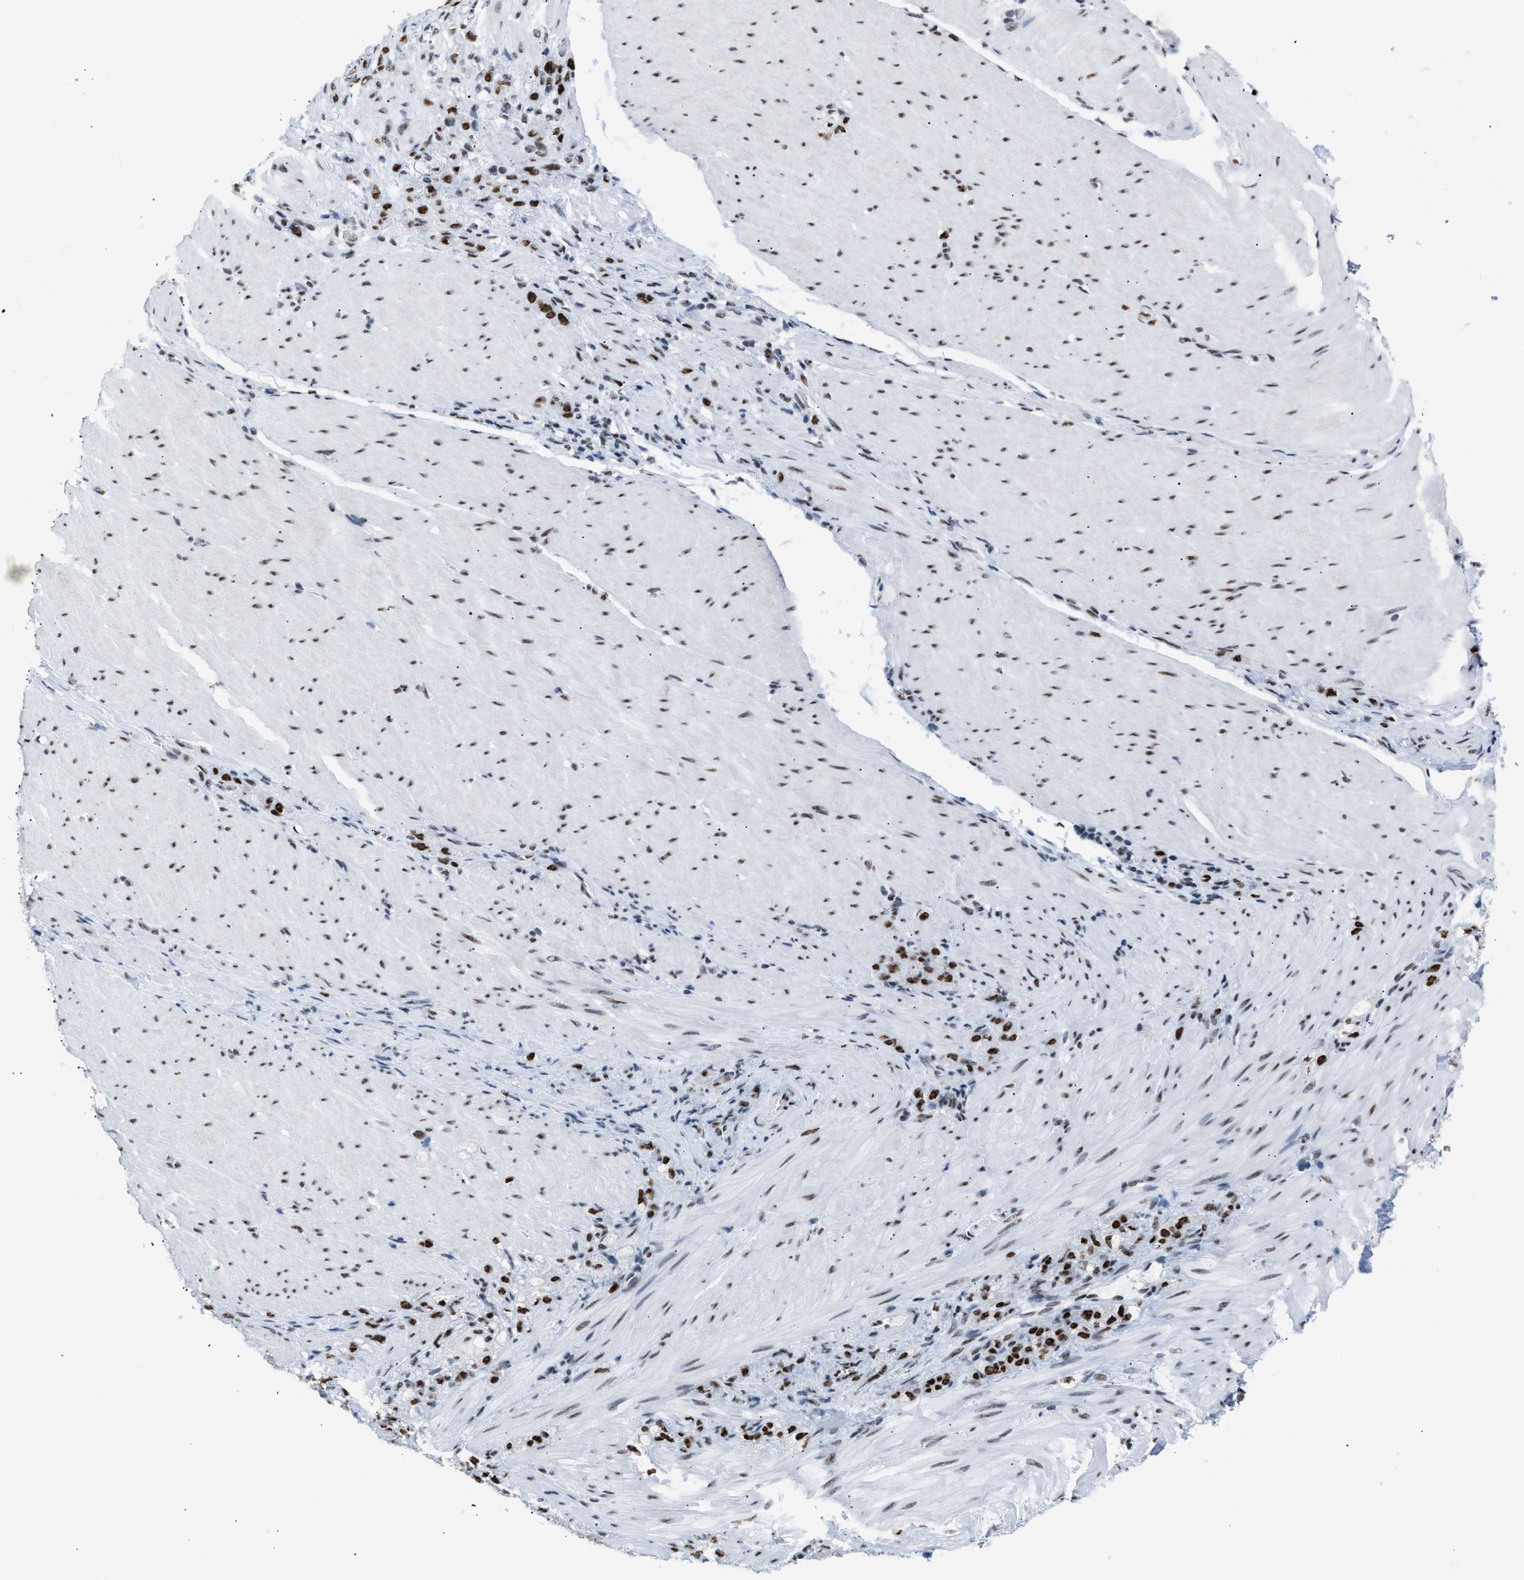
{"staining": {"intensity": "strong", "quantity": ">75%", "location": "nuclear"}, "tissue": "stomach cancer", "cell_type": "Tumor cells", "image_type": "cancer", "snomed": [{"axis": "morphology", "description": "Normal tissue, NOS"}, {"axis": "morphology", "description": "Adenocarcinoma, NOS"}, {"axis": "topography", "description": "Stomach"}], "caption": "The image displays a brown stain indicating the presence of a protein in the nuclear of tumor cells in stomach cancer (adenocarcinoma). Ihc stains the protein of interest in brown and the nuclei are stained blue.", "gene": "CCAR2", "patient": {"sex": "male", "age": 82}}